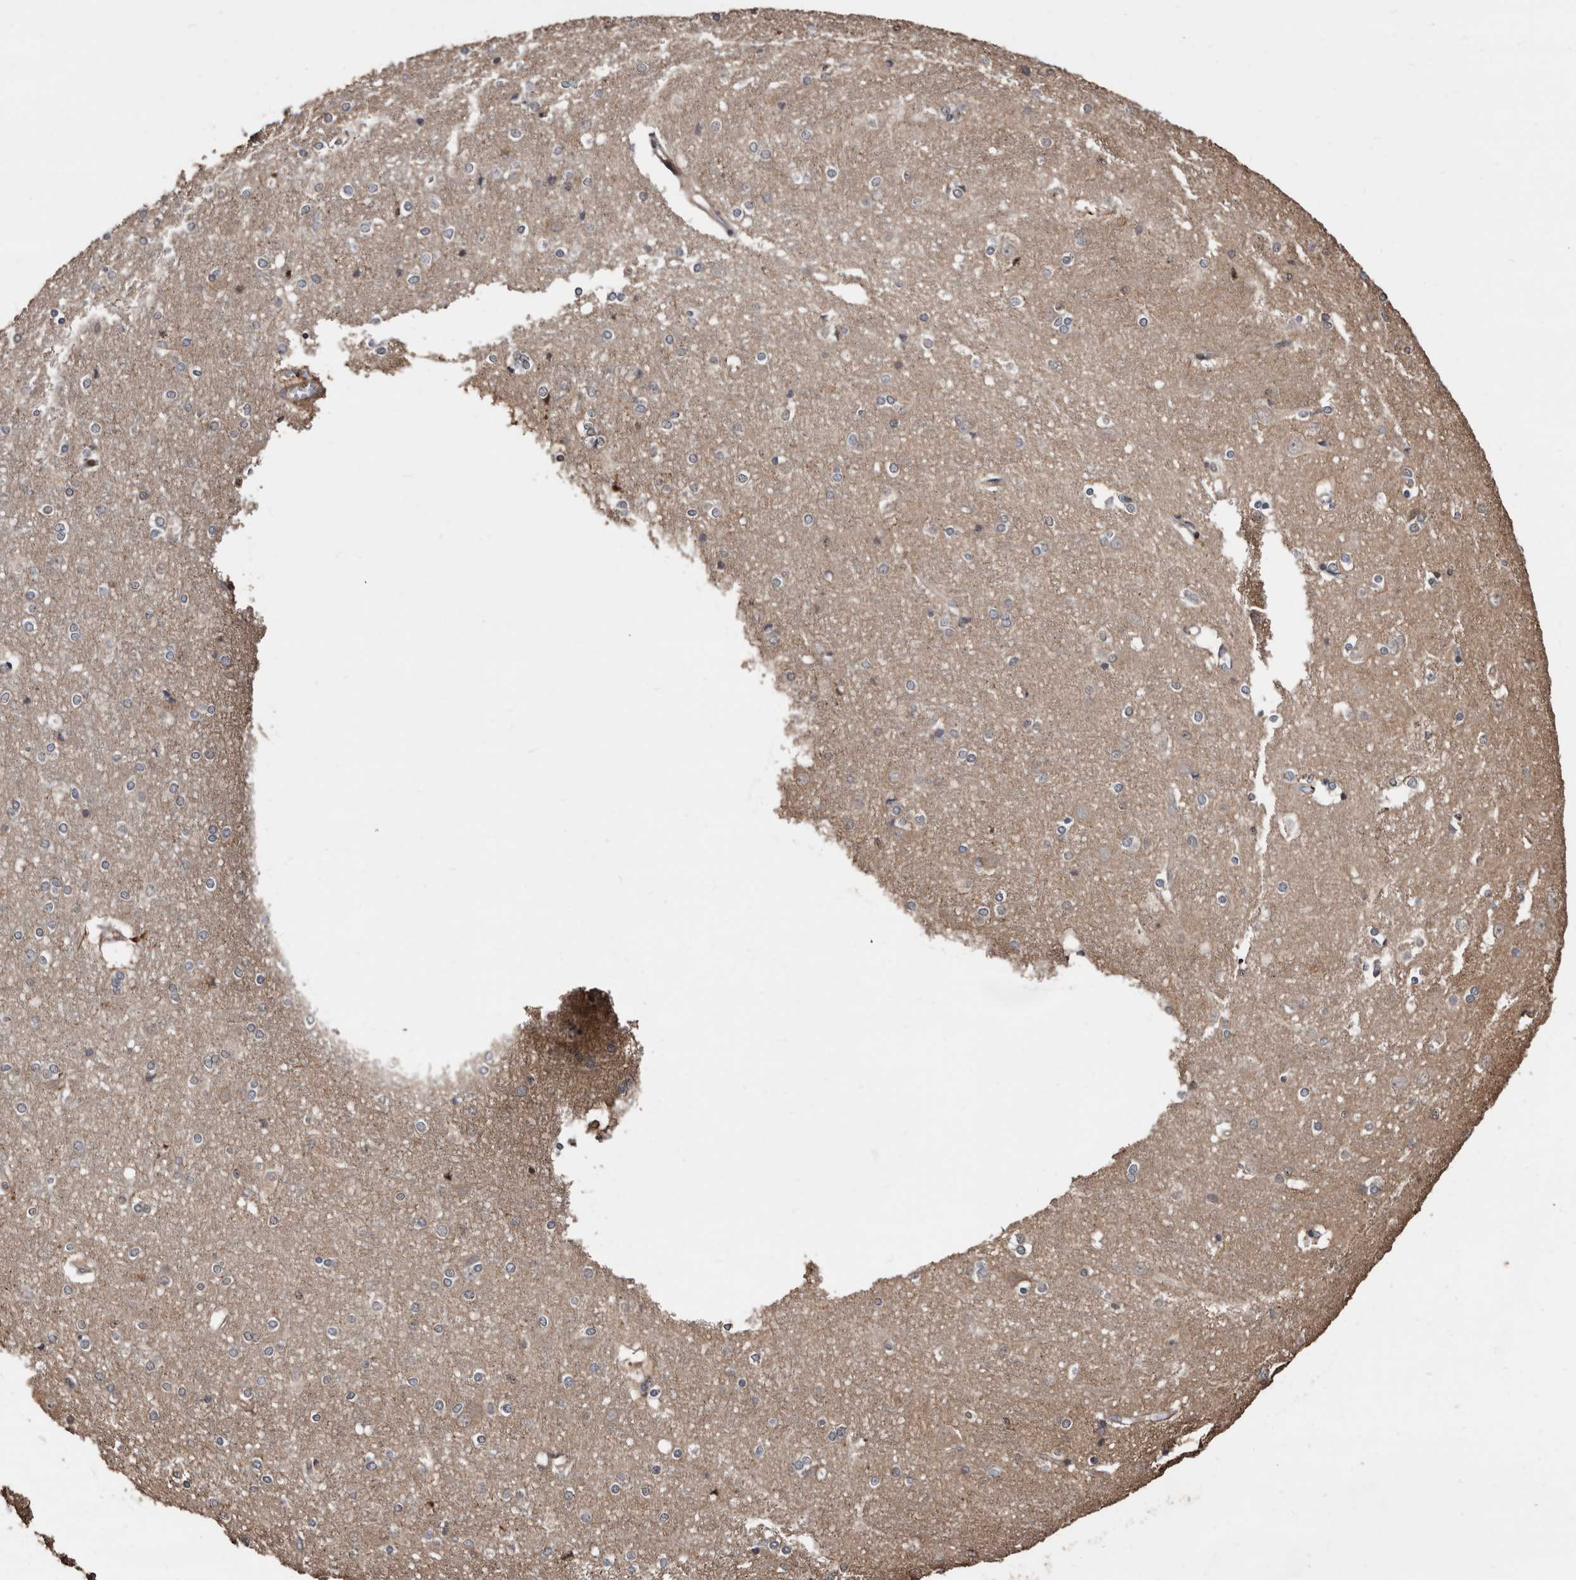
{"staining": {"intensity": "moderate", "quantity": "25%-75%", "location": "cytoplasmic/membranous"}, "tissue": "cerebral cortex", "cell_type": "Endothelial cells", "image_type": "normal", "snomed": [{"axis": "morphology", "description": "Normal tissue, NOS"}, {"axis": "topography", "description": "Cerebral cortex"}], "caption": "Immunohistochemistry (IHC) image of benign cerebral cortex stained for a protein (brown), which exhibits medium levels of moderate cytoplasmic/membranous positivity in approximately 25%-75% of endothelial cells.", "gene": "GSK3A", "patient": {"sex": "male", "age": 54}}